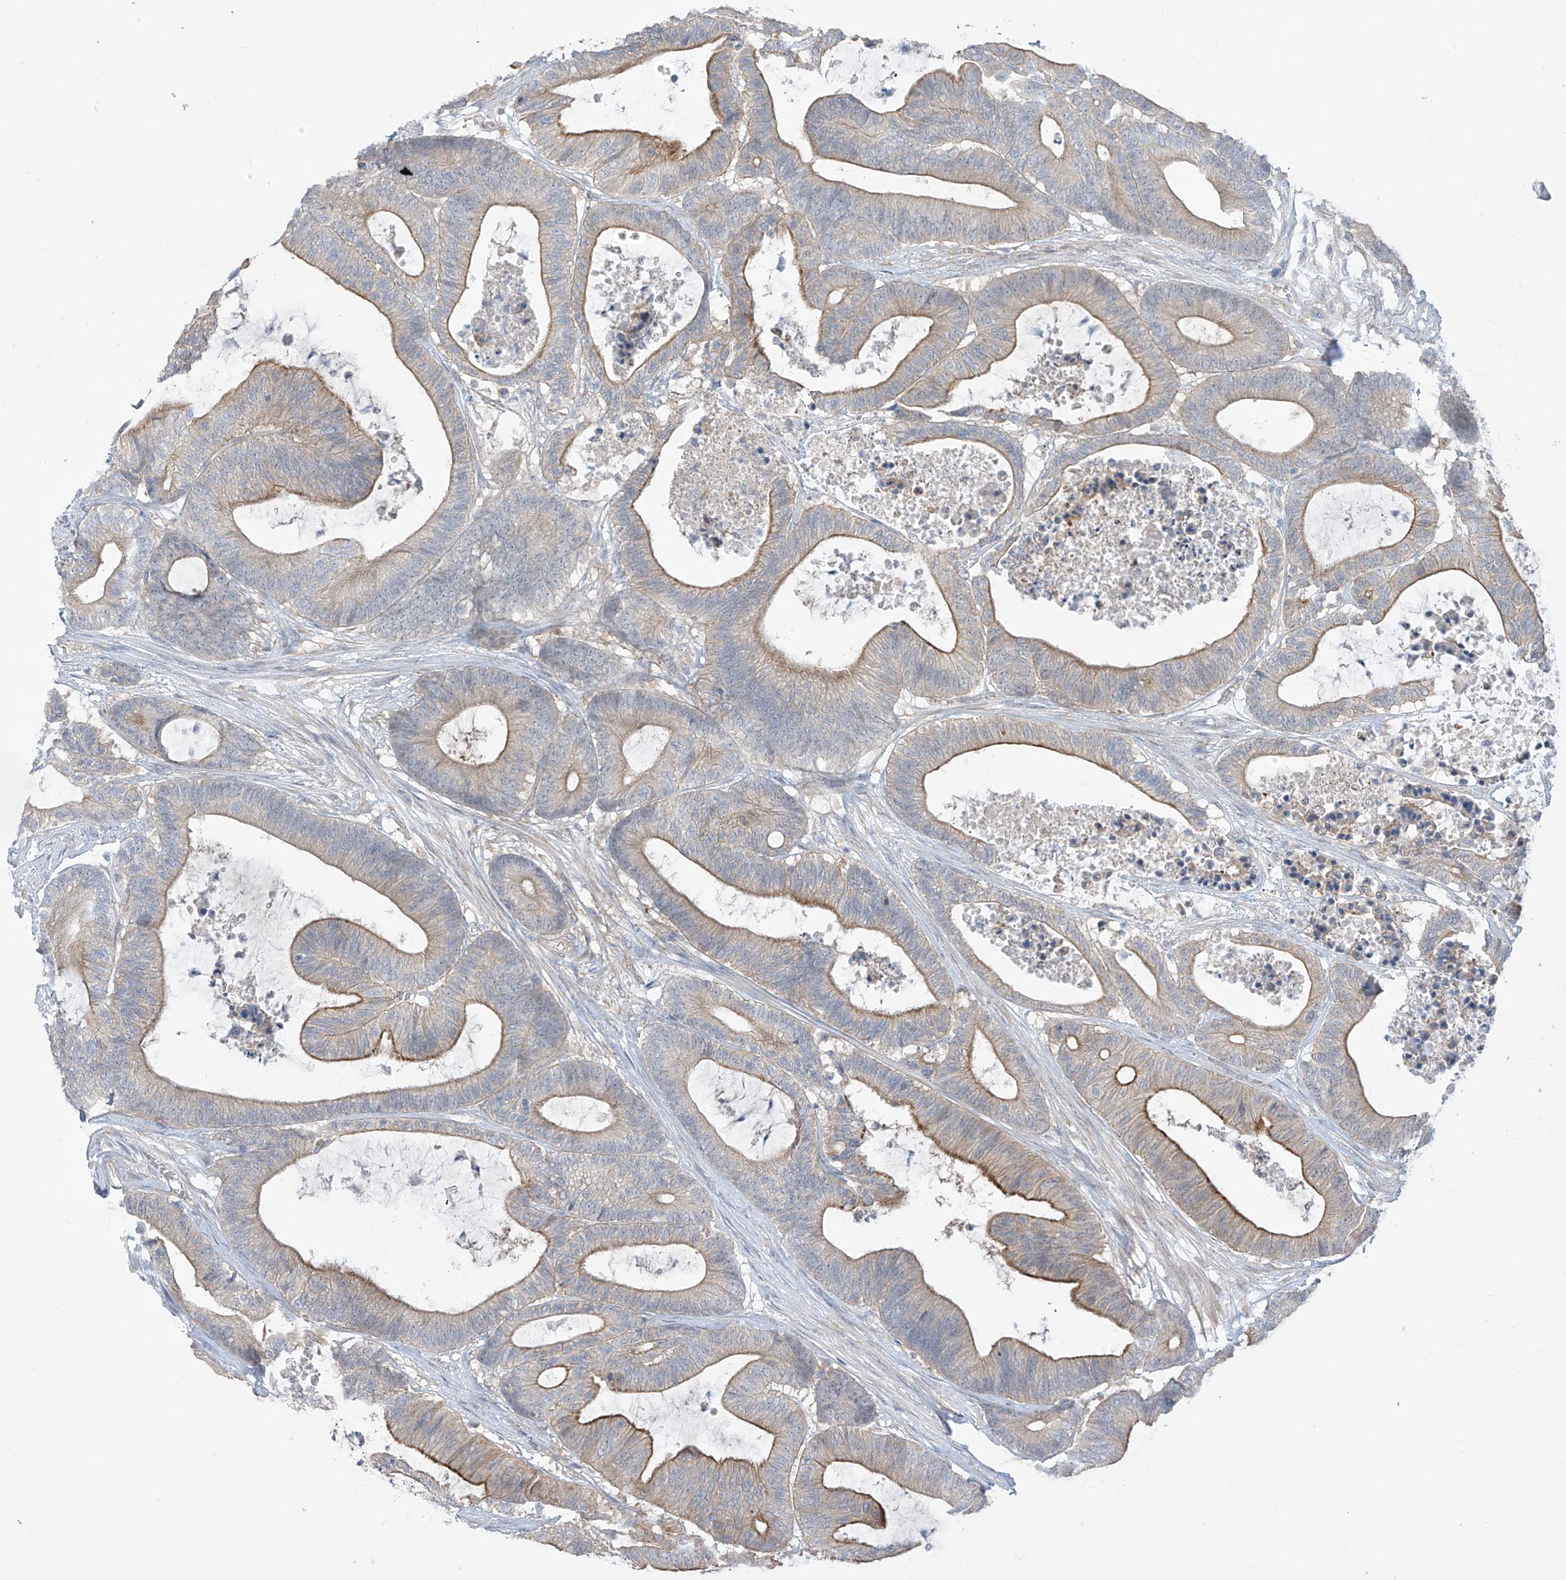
{"staining": {"intensity": "moderate", "quantity": "<25%", "location": "cytoplasmic/membranous"}, "tissue": "colorectal cancer", "cell_type": "Tumor cells", "image_type": "cancer", "snomed": [{"axis": "morphology", "description": "Adenocarcinoma, NOS"}, {"axis": "topography", "description": "Colon"}], "caption": "The image exhibits staining of adenocarcinoma (colorectal), revealing moderate cytoplasmic/membranous protein staining (brown color) within tumor cells. Immunohistochemistry stains the protein of interest in brown and the nuclei are stained blue.", "gene": "EIPR1", "patient": {"sex": "female", "age": 84}}